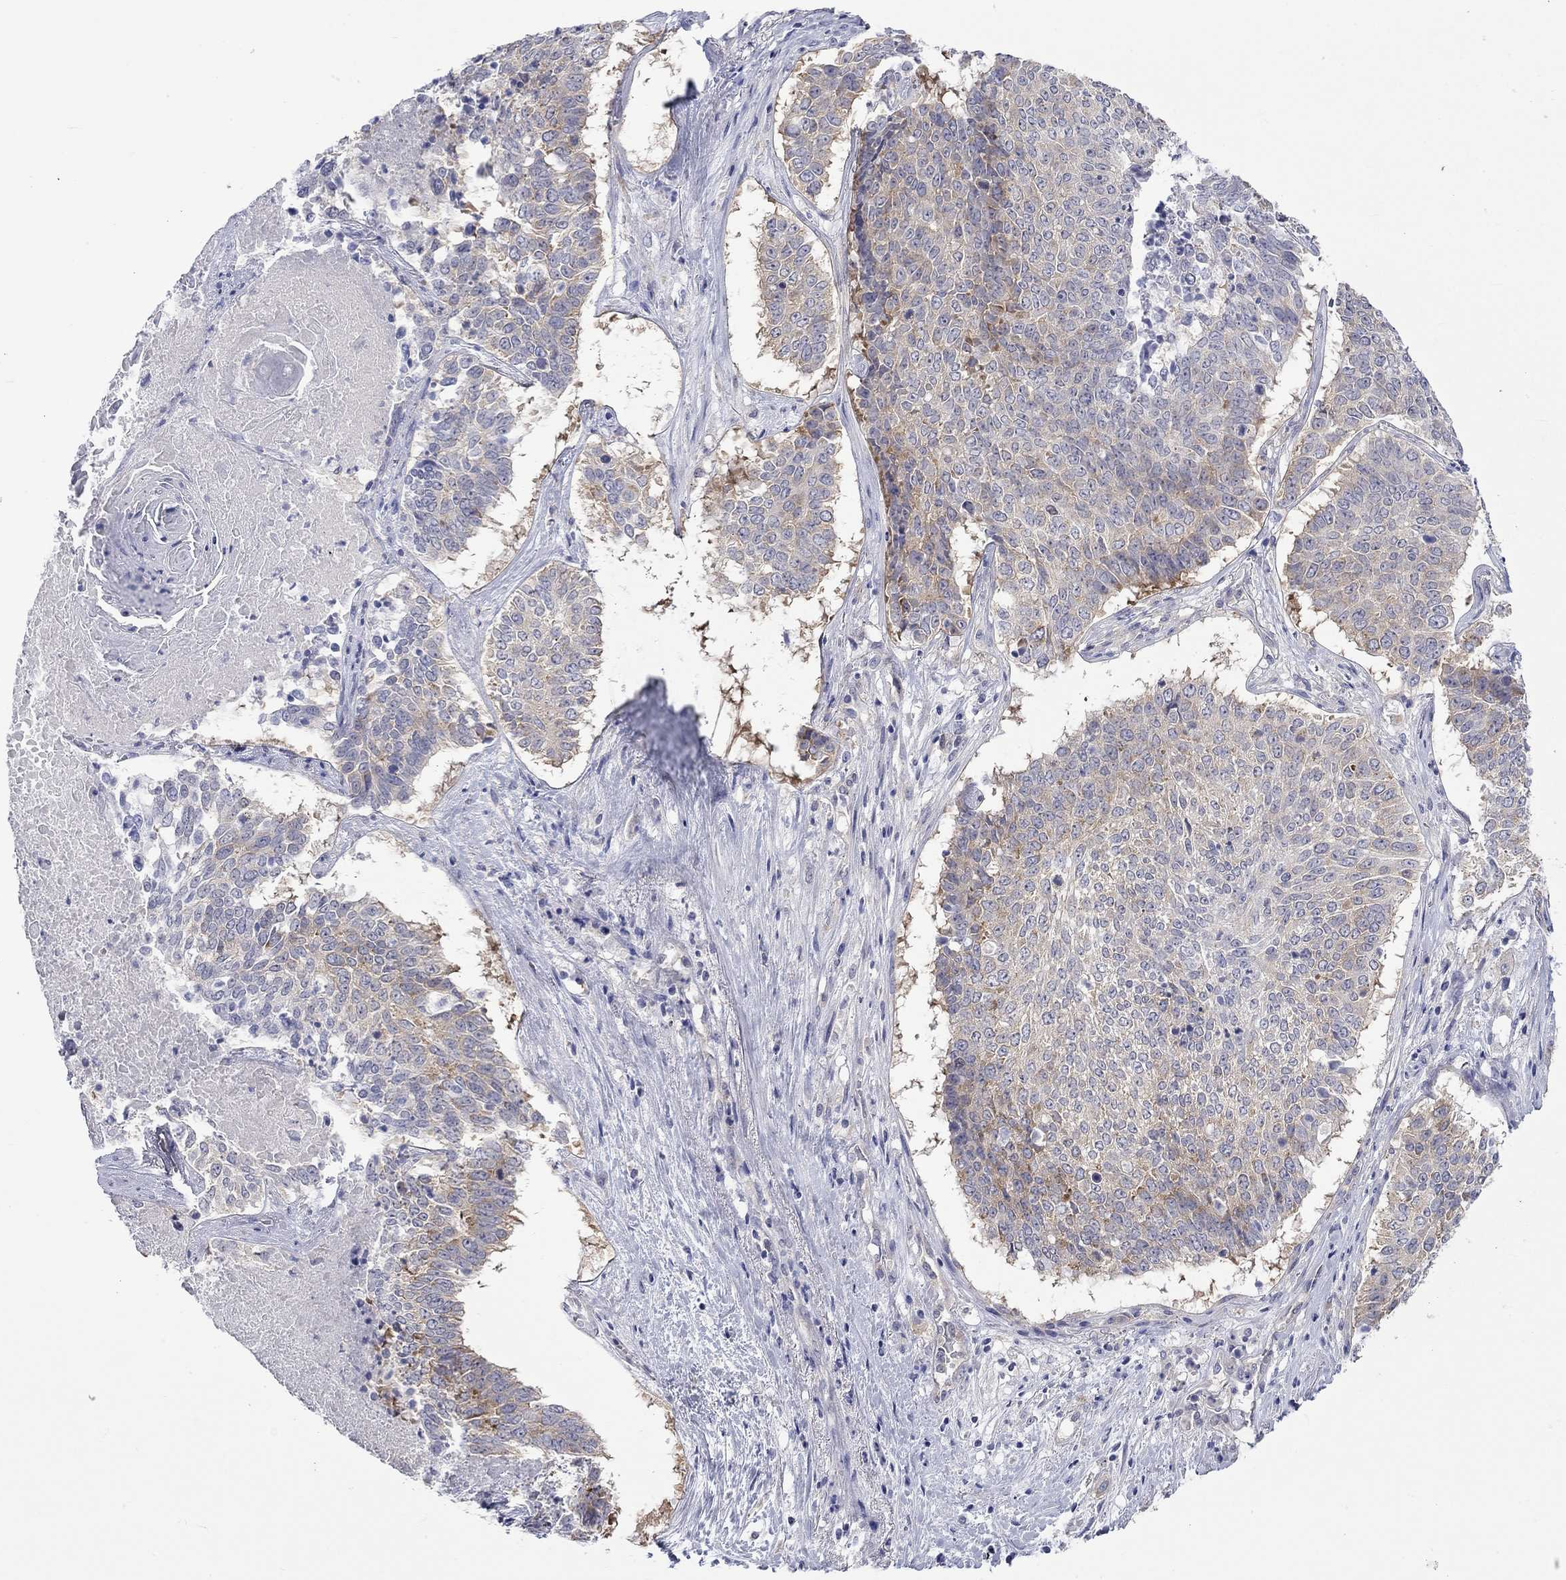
{"staining": {"intensity": "weak", "quantity": ">75%", "location": "cytoplasmic/membranous"}, "tissue": "lung cancer", "cell_type": "Tumor cells", "image_type": "cancer", "snomed": [{"axis": "morphology", "description": "Squamous cell carcinoma, NOS"}, {"axis": "topography", "description": "Lung"}], "caption": "Human lung squamous cell carcinoma stained for a protein (brown) demonstrates weak cytoplasmic/membranous positive expression in about >75% of tumor cells.", "gene": "CERS1", "patient": {"sex": "male", "age": 64}}